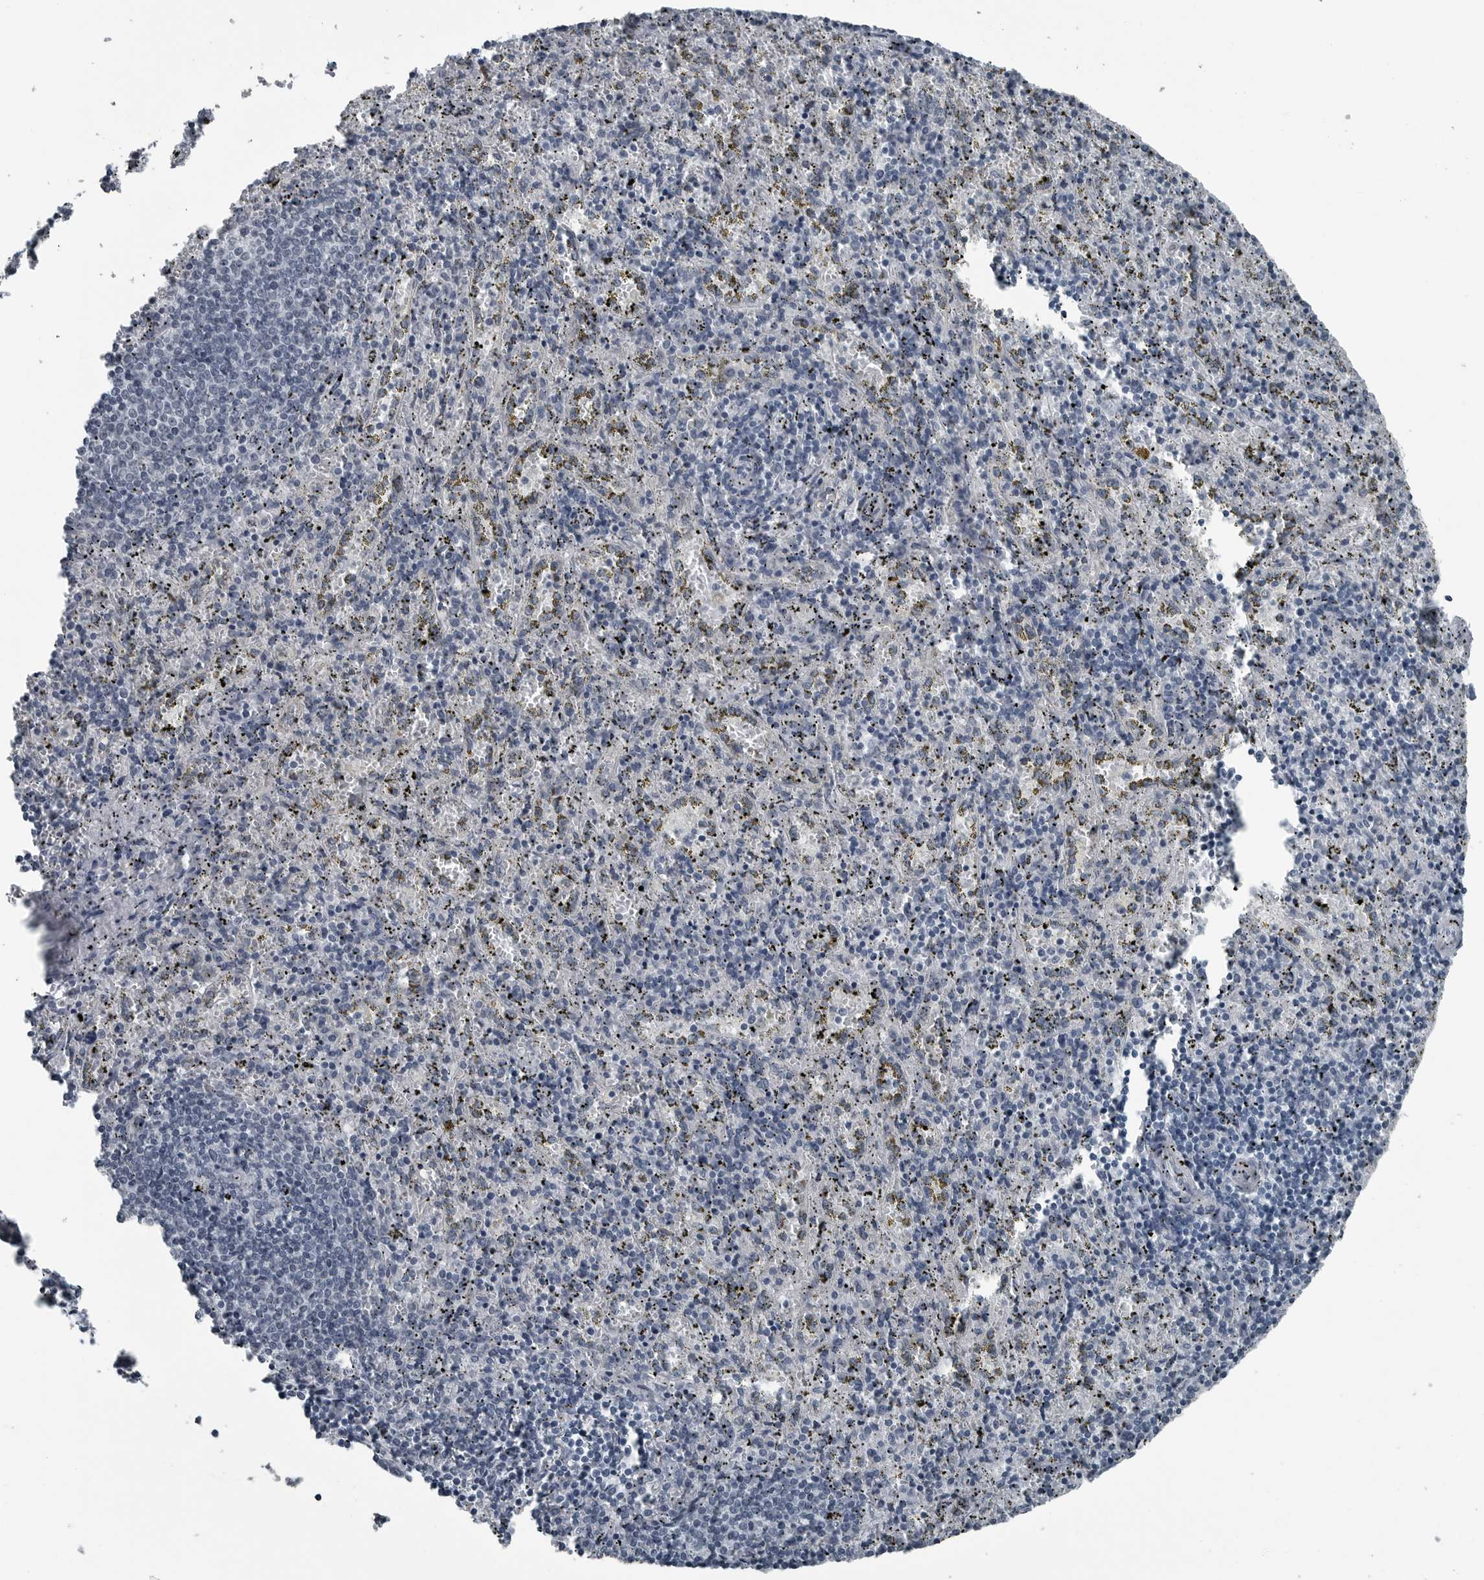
{"staining": {"intensity": "negative", "quantity": "none", "location": "none"}, "tissue": "spleen", "cell_type": "Cells in red pulp", "image_type": "normal", "snomed": [{"axis": "morphology", "description": "Normal tissue, NOS"}, {"axis": "topography", "description": "Spleen"}], "caption": "High power microscopy histopathology image of an IHC photomicrograph of benign spleen, revealing no significant staining in cells in red pulp. (DAB (3,3'-diaminobenzidine) IHC with hematoxylin counter stain).", "gene": "GAK", "patient": {"sex": "male", "age": 11}}